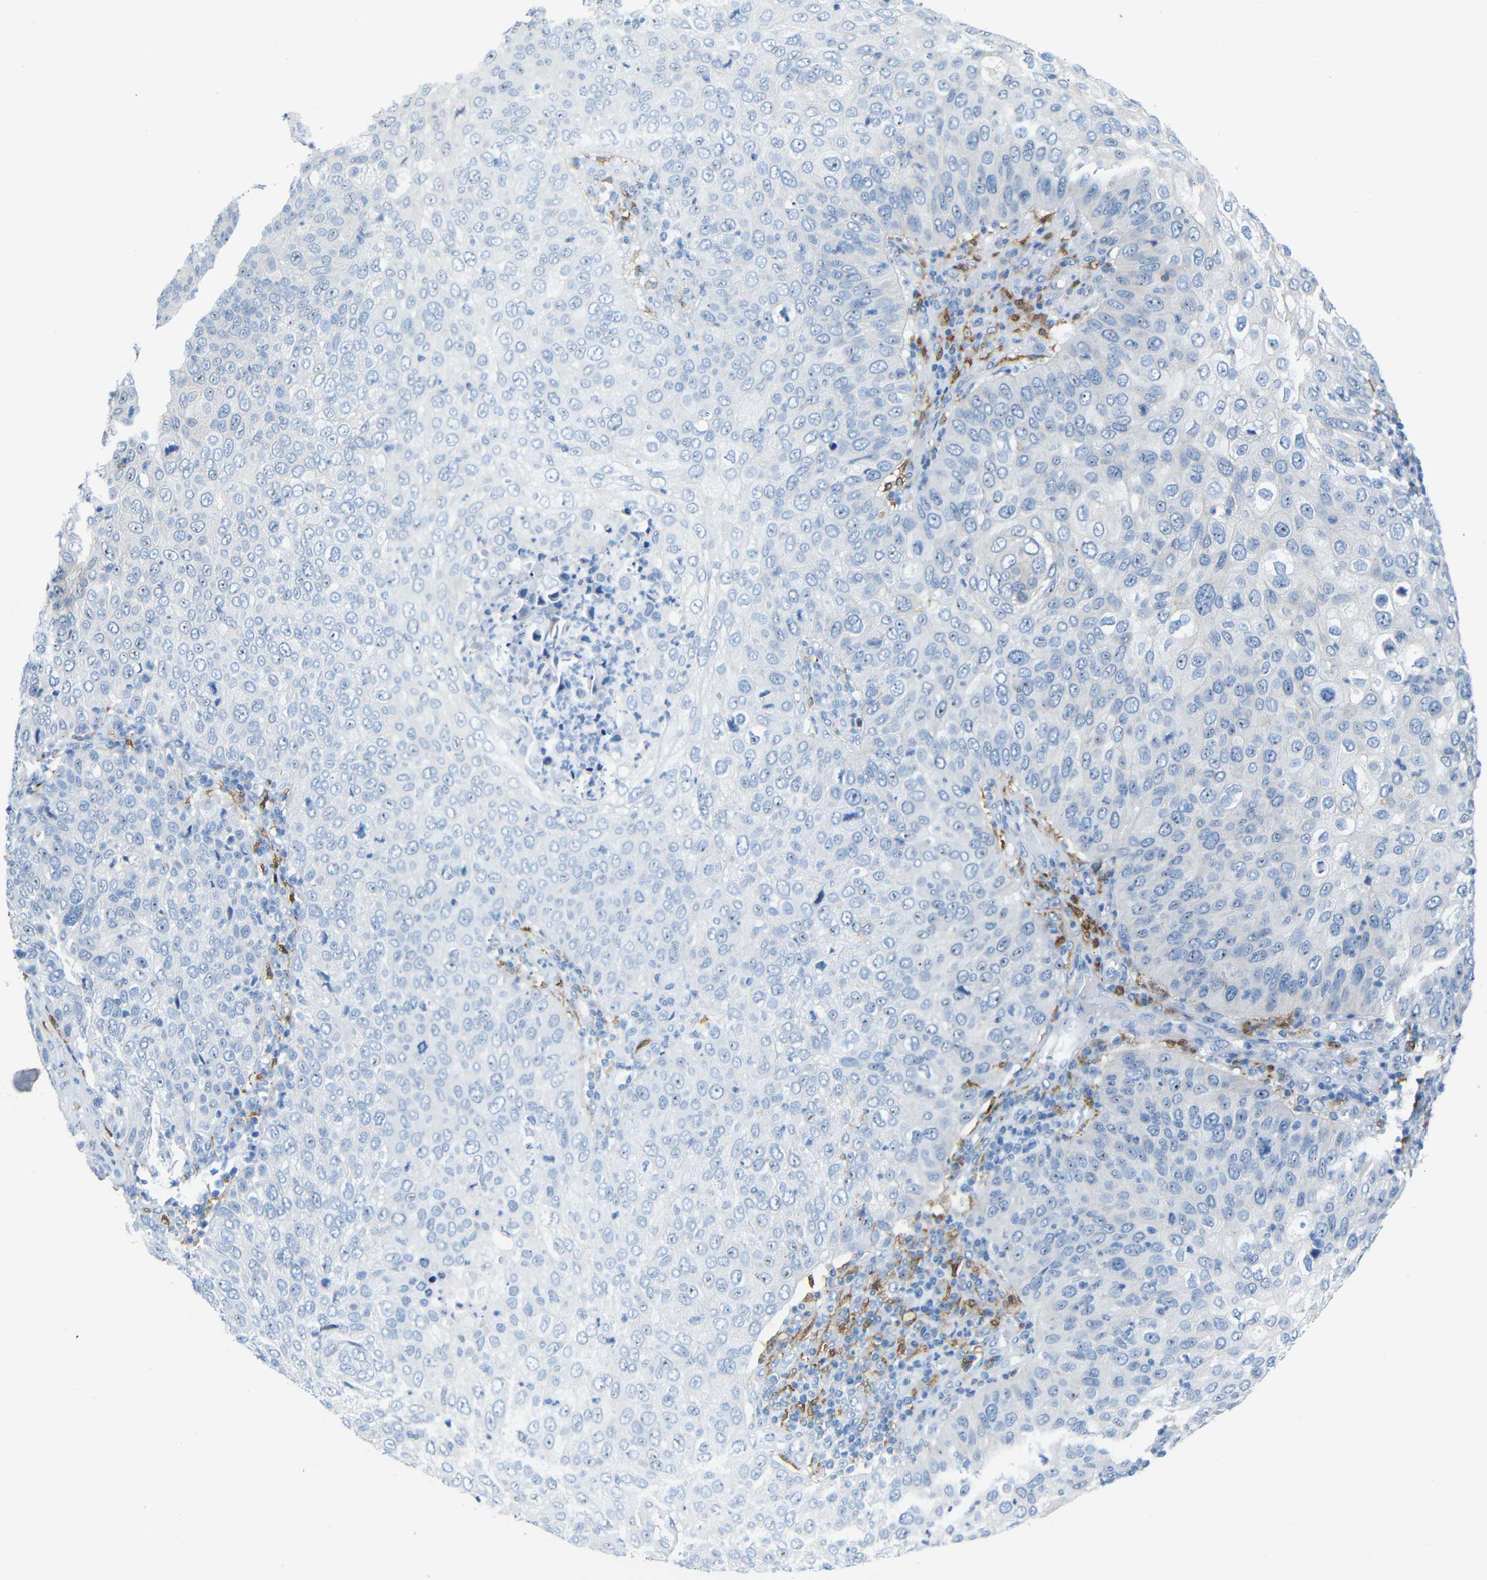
{"staining": {"intensity": "negative", "quantity": "none", "location": "none"}, "tissue": "skin cancer", "cell_type": "Tumor cells", "image_type": "cancer", "snomed": [{"axis": "morphology", "description": "Squamous cell carcinoma, NOS"}, {"axis": "topography", "description": "Skin"}], "caption": "High power microscopy image of an immunohistochemistry histopathology image of squamous cell carcinoma (skin), revealing no significant staining in tumor cells.", "gene": "C1orf210", "patient": {"sex": "male", "age": 87}}